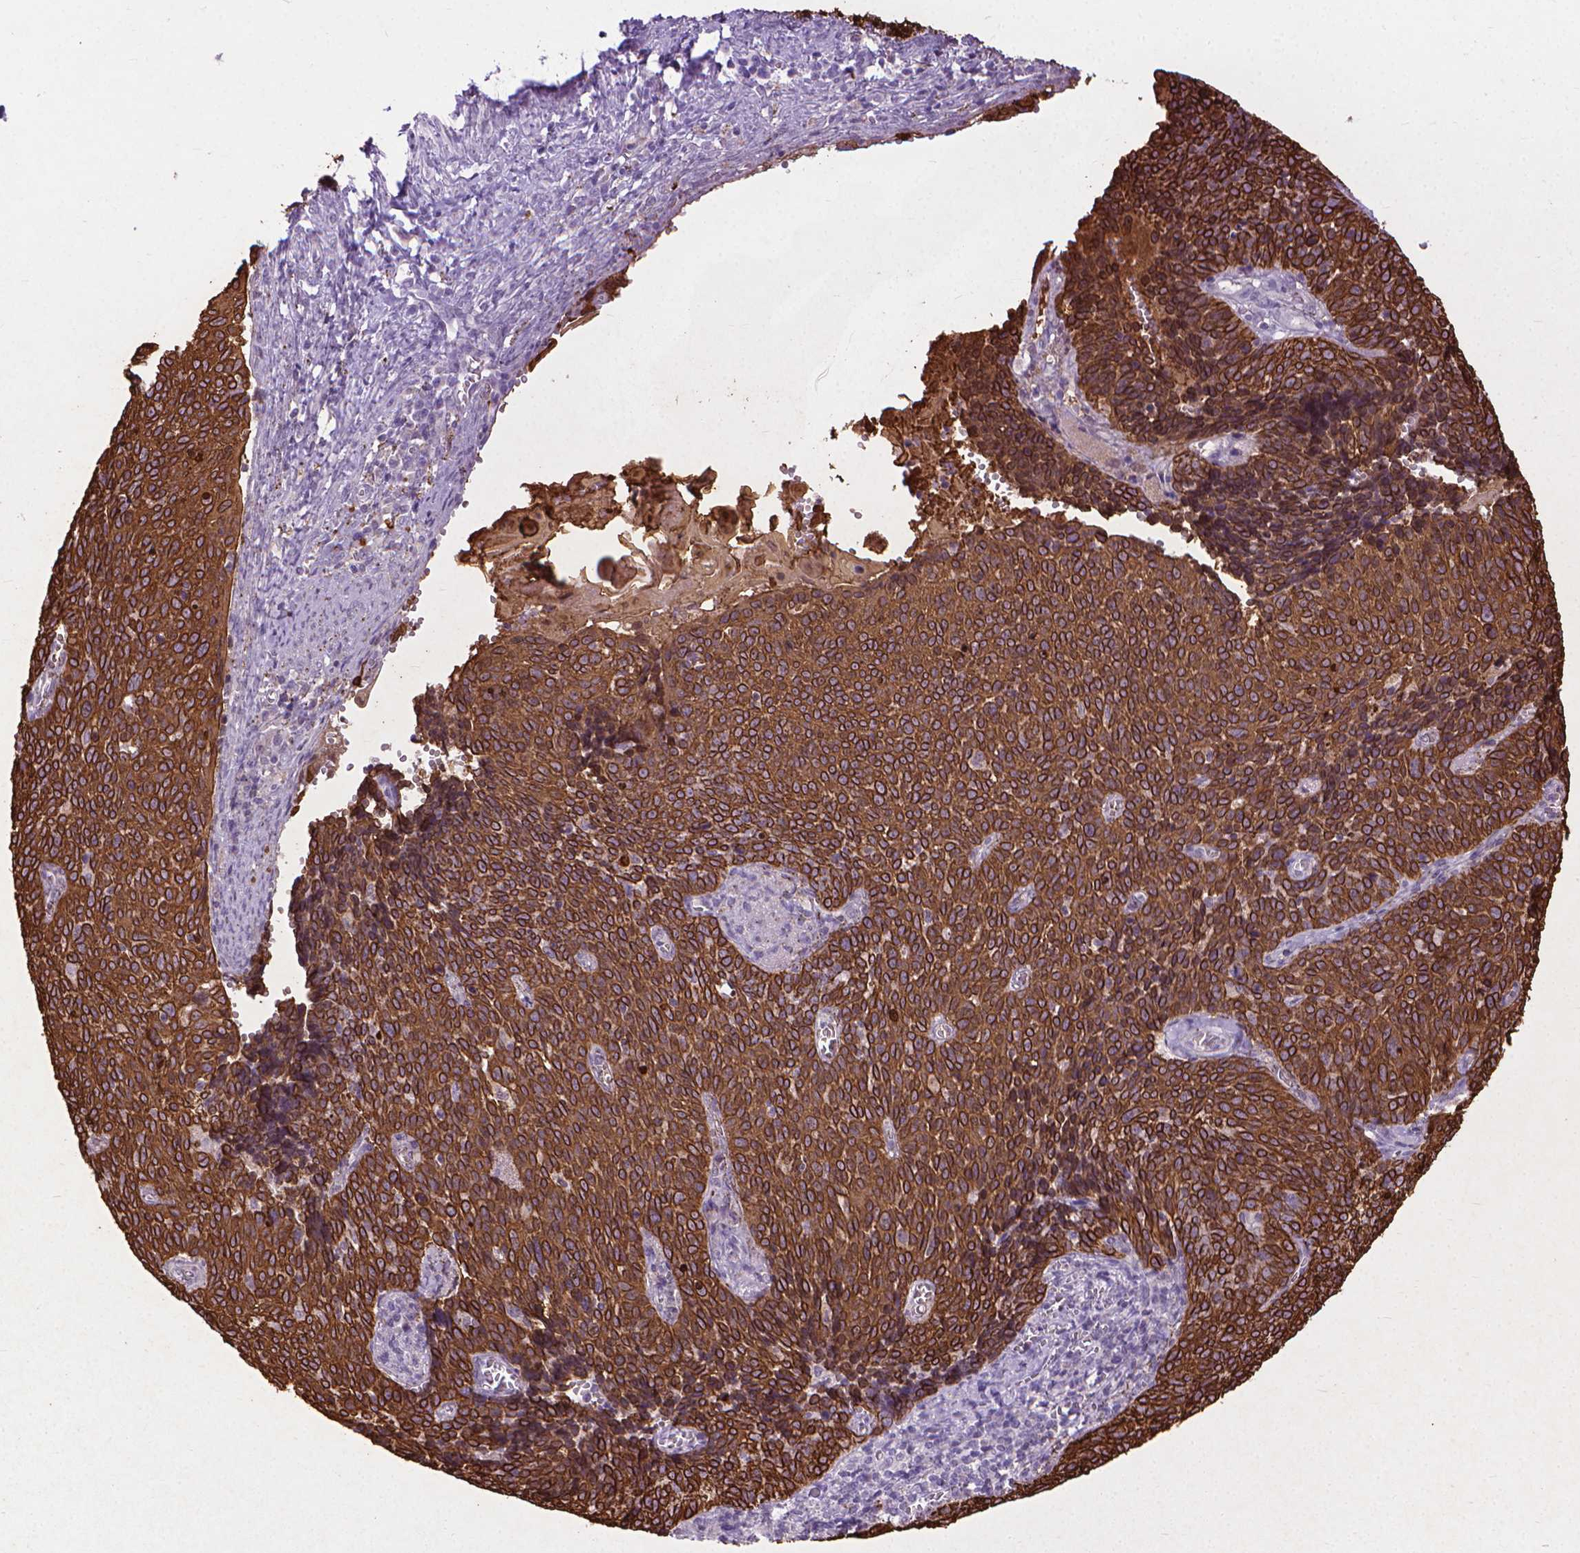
{"staining": {"intensity": "strong", "quantity": ">75%", "location": "cytoplasmic/membranous"}, "tissue": "cervical cancer", "cell_type": "Tumor cells", "image_type": "cancer", "snomed": [{"axis": "morphology", "description": "Normal tissue, NOS"}, {"axis": "morphology", "description": "Squamous cell carcinoma, NOS"}, {"axis": "topography", "description": "Cervix"}], "caption": "This image displays immunohistochemistry staining of human cervical squamous cell carcinoma, with high strong cytoplasmic/membranous positivity in approximately >75% of tumor cells.", "gene": "KRT5", "patient": {"sex": "female", "age": 39}}